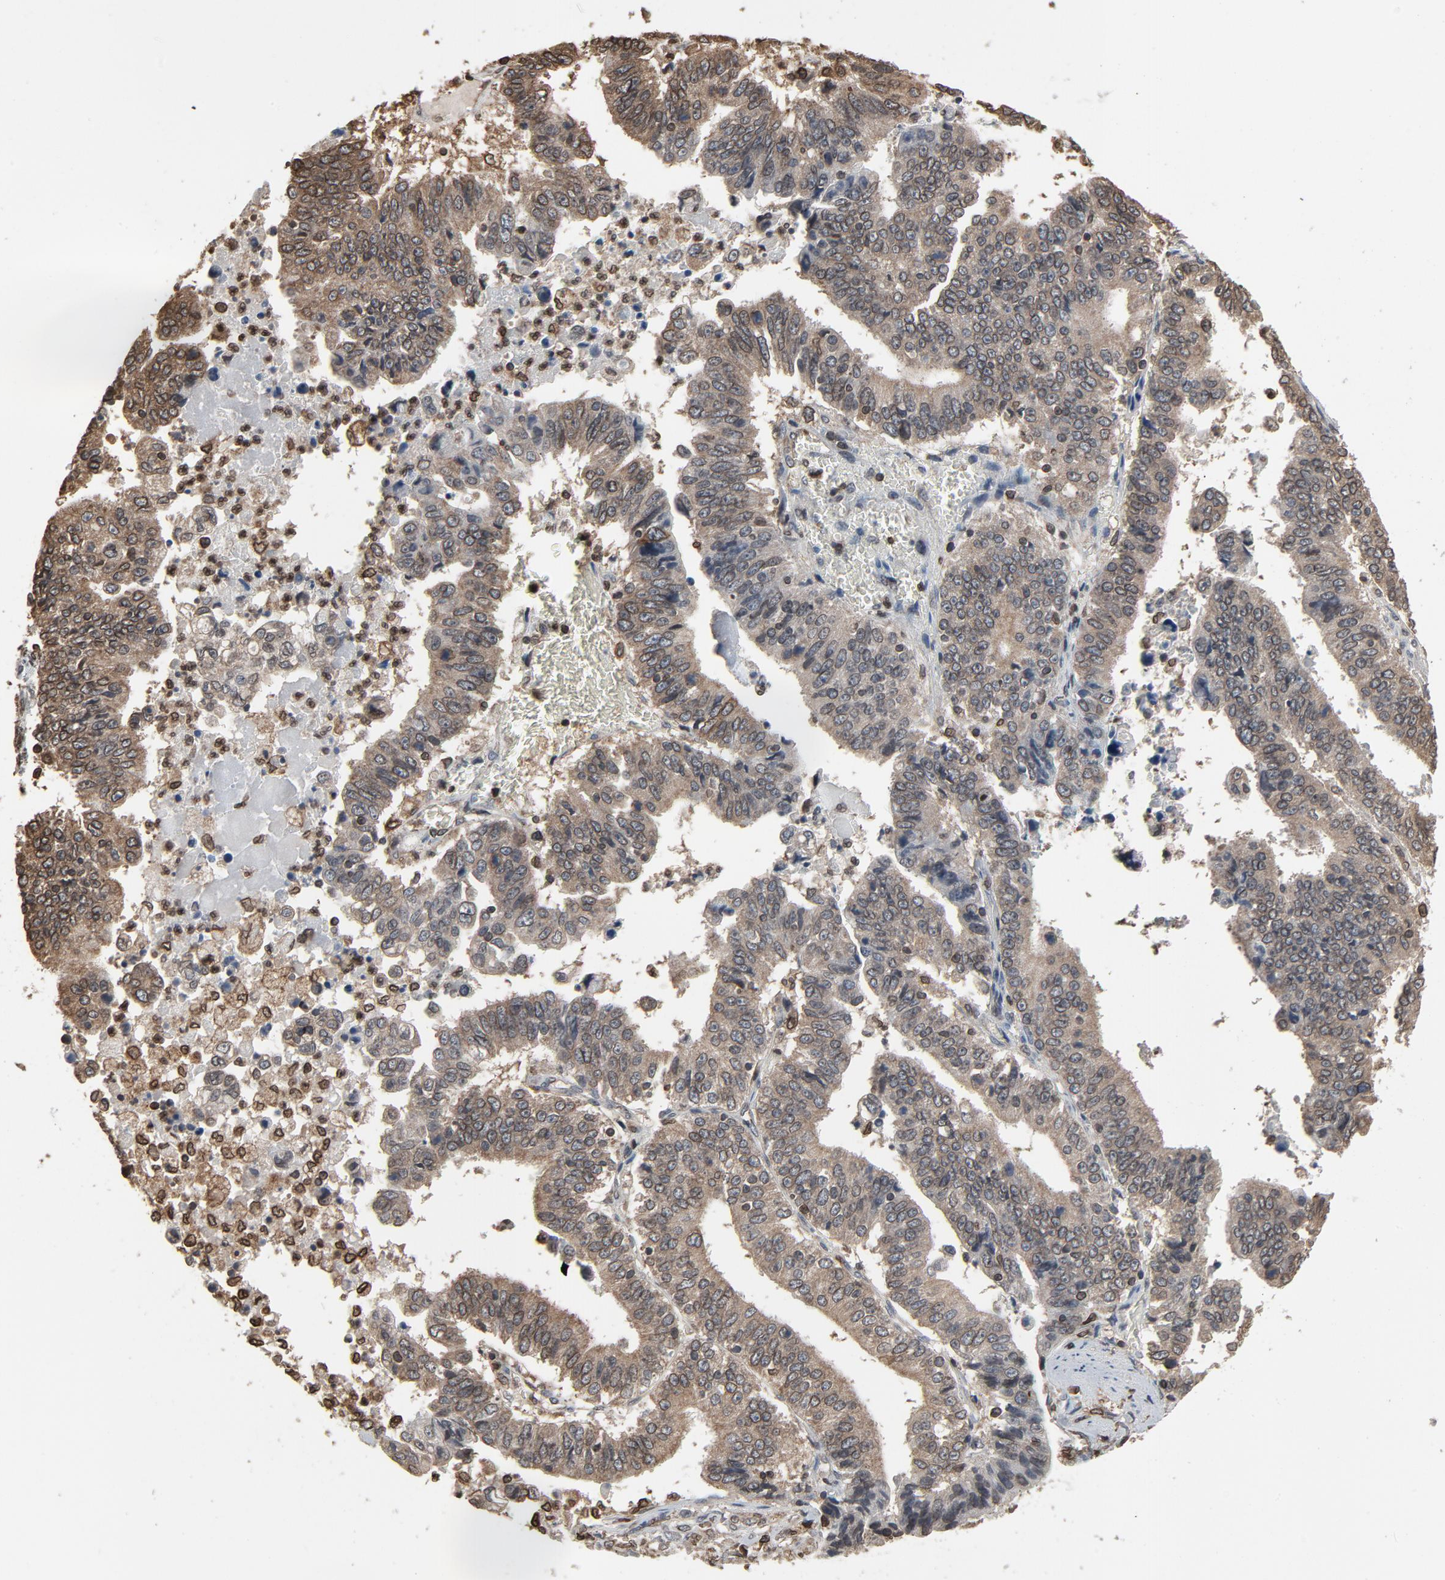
{"staining": {"intensity": "weak", "quantity": "25%-75%", "location": "cytoplasmic/membranous,nuclear"}, "tissue": "stomach cancer", "cell_type": "Tumor cells", "image_type": "cancer", "snomed": [{"axis": "morphology", "description": "Adenocarcinoma, NOS"}, {"axis": "topography", "description": "Stomach, upper"}], "caption": "Adenocarcinoma (stomach) stained for a protein (brown) displays weak cytoplasmic/membranous and nuclear positive staining in approximately 25%-75% of tumor cells.", "gene": "UBE2D1", "patient": {"sex": "female", "age": 50}}